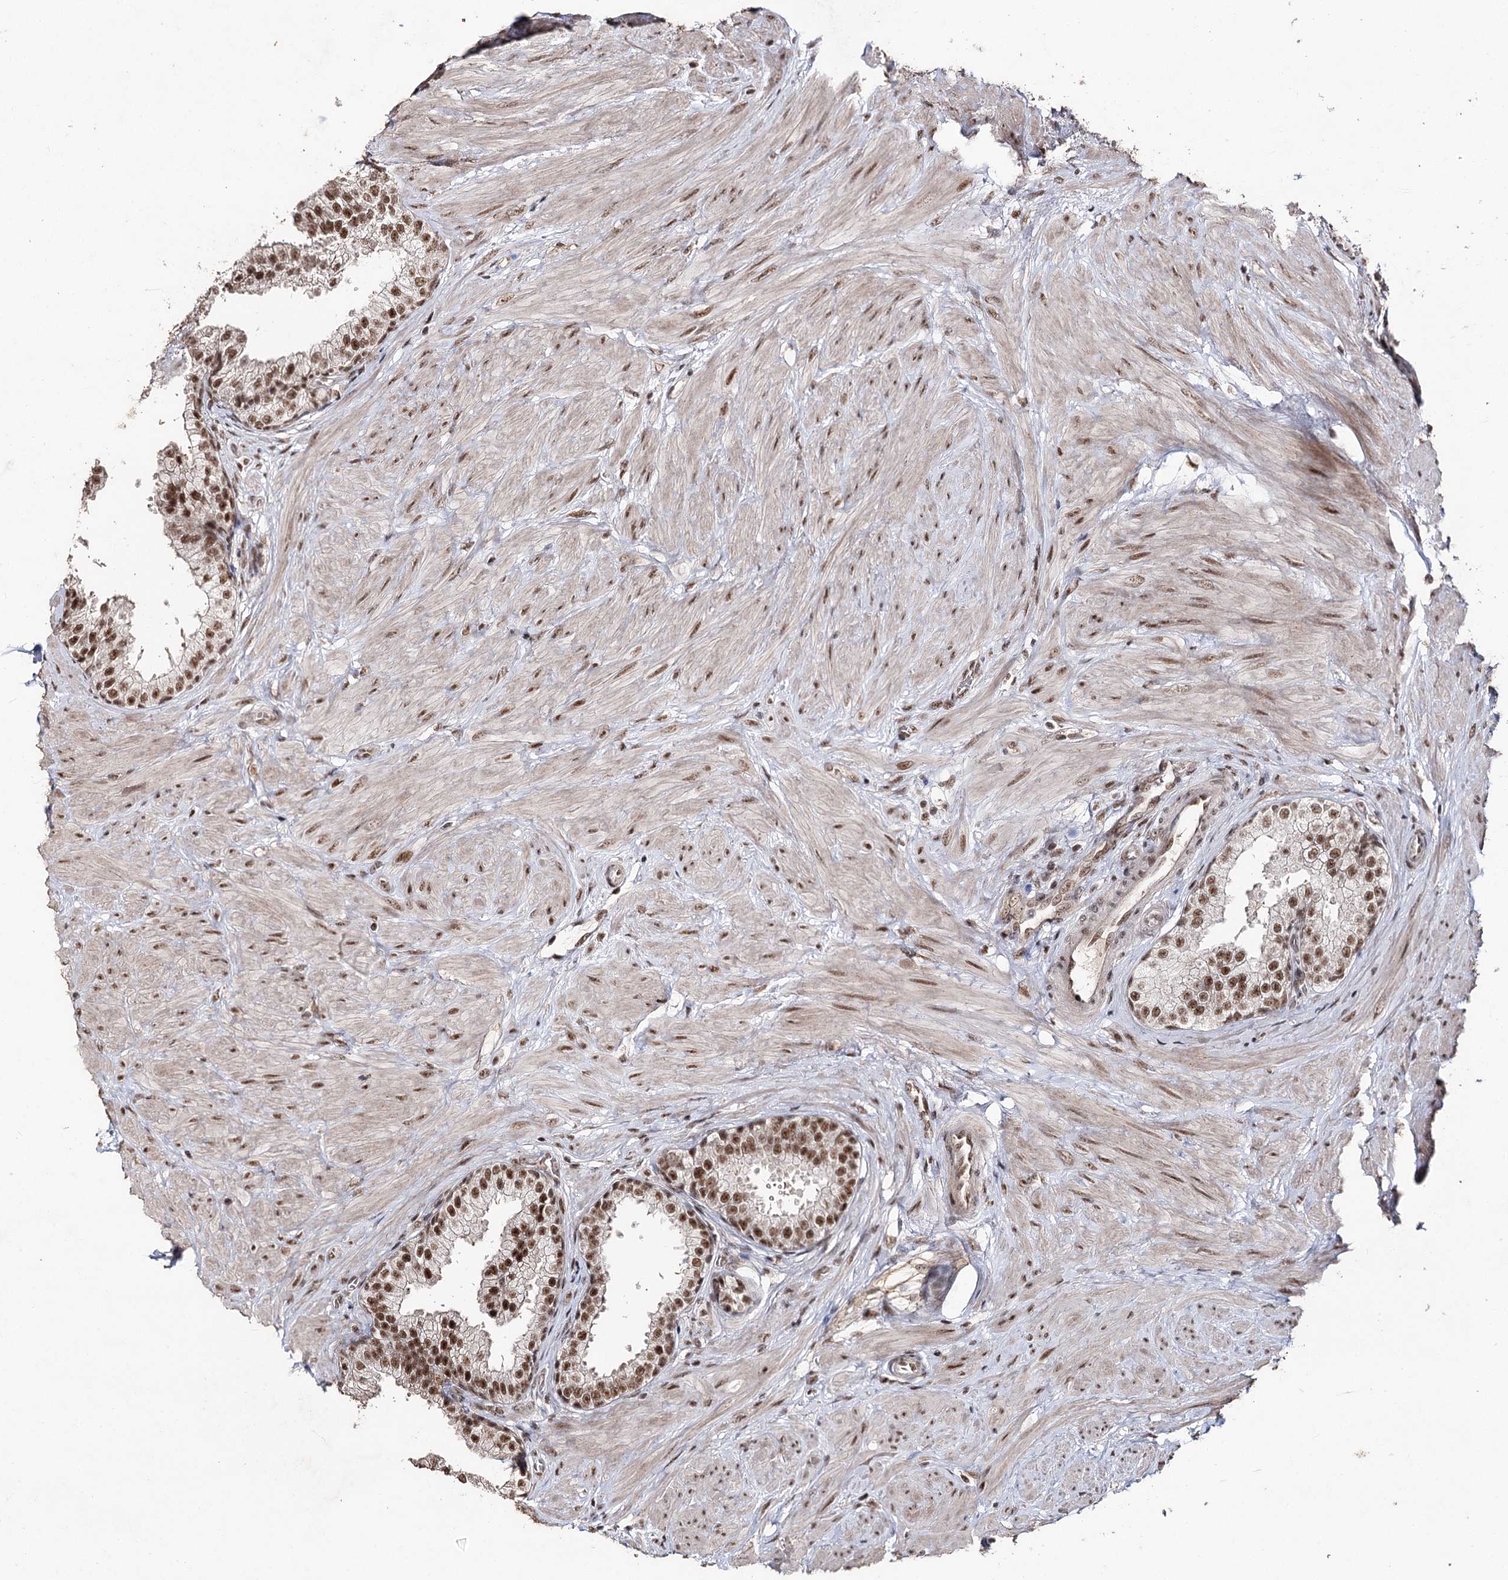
{"staining": {"intensity": "strong", "quantity": ">75%", "location": "nuclear"}, "tissue": "prostate", "cell_type": "Glandular cells", "image_type": "normal", "snomed": [{"axis": "morphology", "description": "Normal tissue, NOS"}, {"axis": "topography", "description": "Prostate"}], "caption": "Protein staining shows strong nuclear expression in about >75% of glandular cells in normal prostate.", "gene": "U2SURP", "patient": {"sex": "male", "age": 48}}